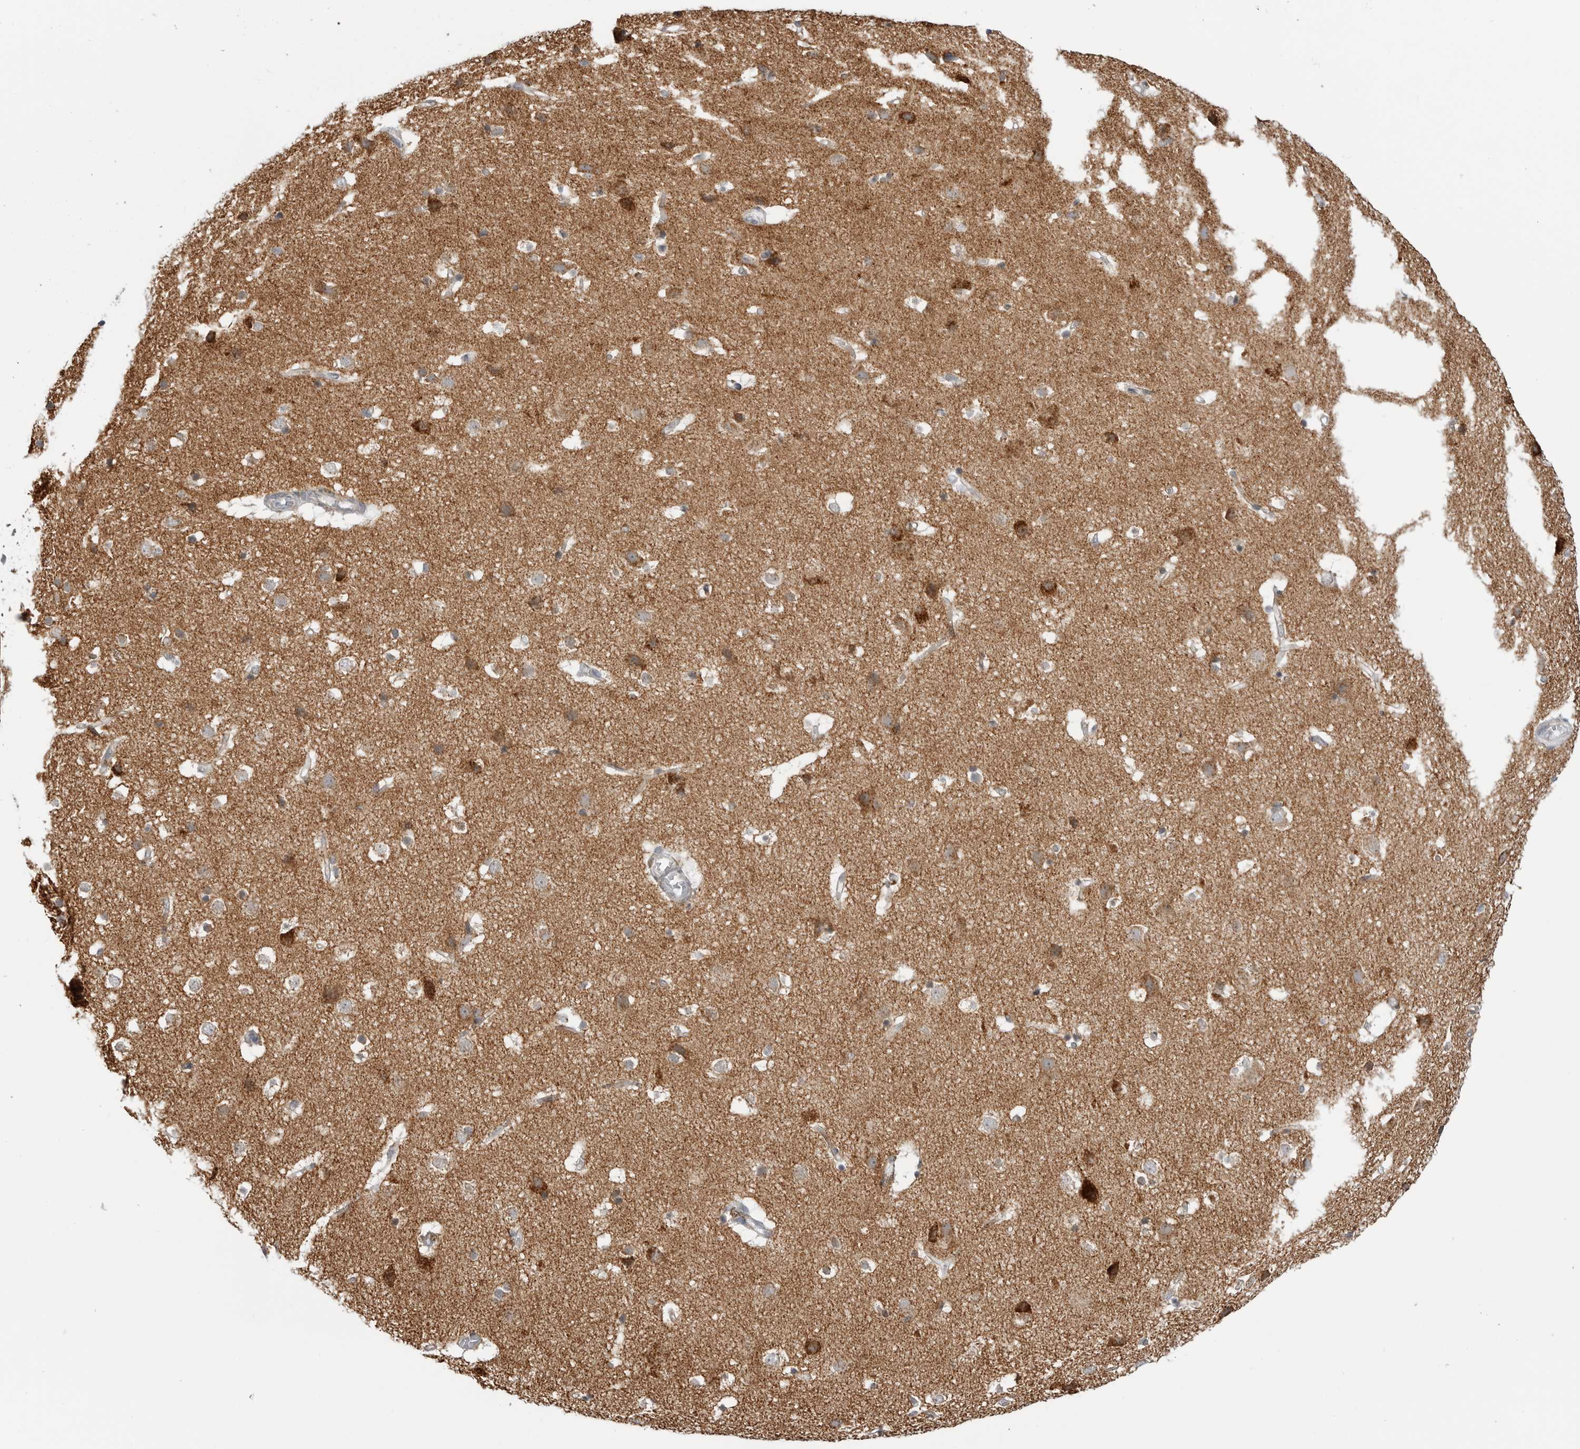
{"staining": {"intensity": "negative", "quantity": "none", "location": "none"}, "tissue": "cerebral cortex", "cell_type": "Endothelial cells", "image_type": "normal", "snomed": [{"axis": "morphology", "description": "Normal tissue, NOS"}, {"axis": "topography", "description": "Cerebral cortex"}], "caption": "High magnification brightfield microscopy of unremarkable cerebral cortex stained with DAB (3,3'-diaminobenzidine) (brown) and counterstained with hematoxylin (blue): endothelial cells show no significant positivity.", "gene": "COX5A", "patient": {"sex": "male", "age": 54}}